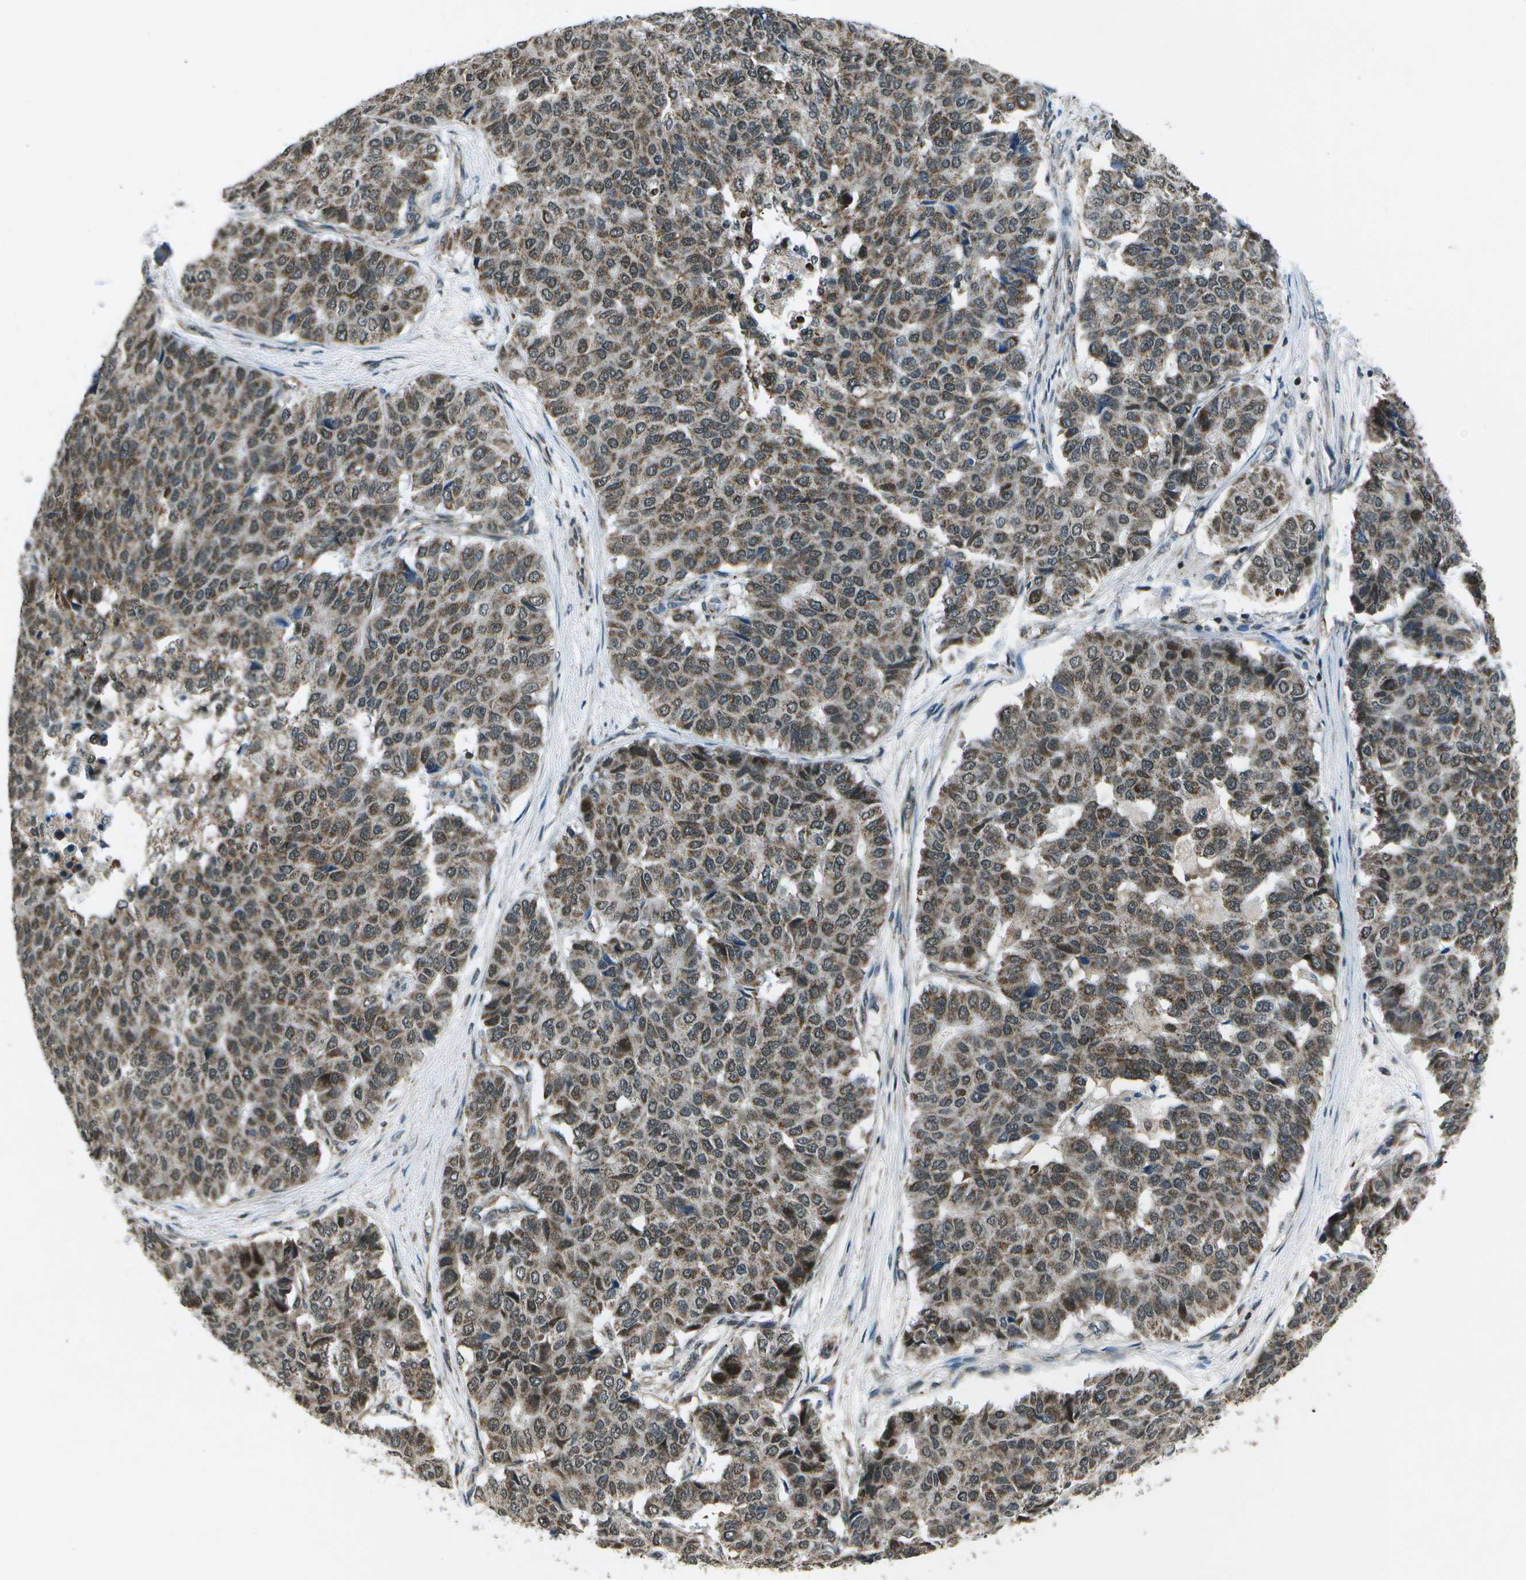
{"staining": {"intensity": "moderate", "quantity": ">75%", "location": "nuclear"}, "tissue": "pancreatic cancer", "cell_type": "Tumor cells", "image_type": "cancer", "snomed": [{"axis": "morphology", "description": "Adenocarcinoma, NOS"}, {"axis": "topography", "description": "Pancreas"}], "caption": "Immunohistochemical staining of human adenocarcinoma (pancreatic) shows medium levels of moderate nuclear protein expression in approximately >75% of tumor cells.", "gene": "EIF2AK1", "patient": {"sex": "male", "age": 50}}